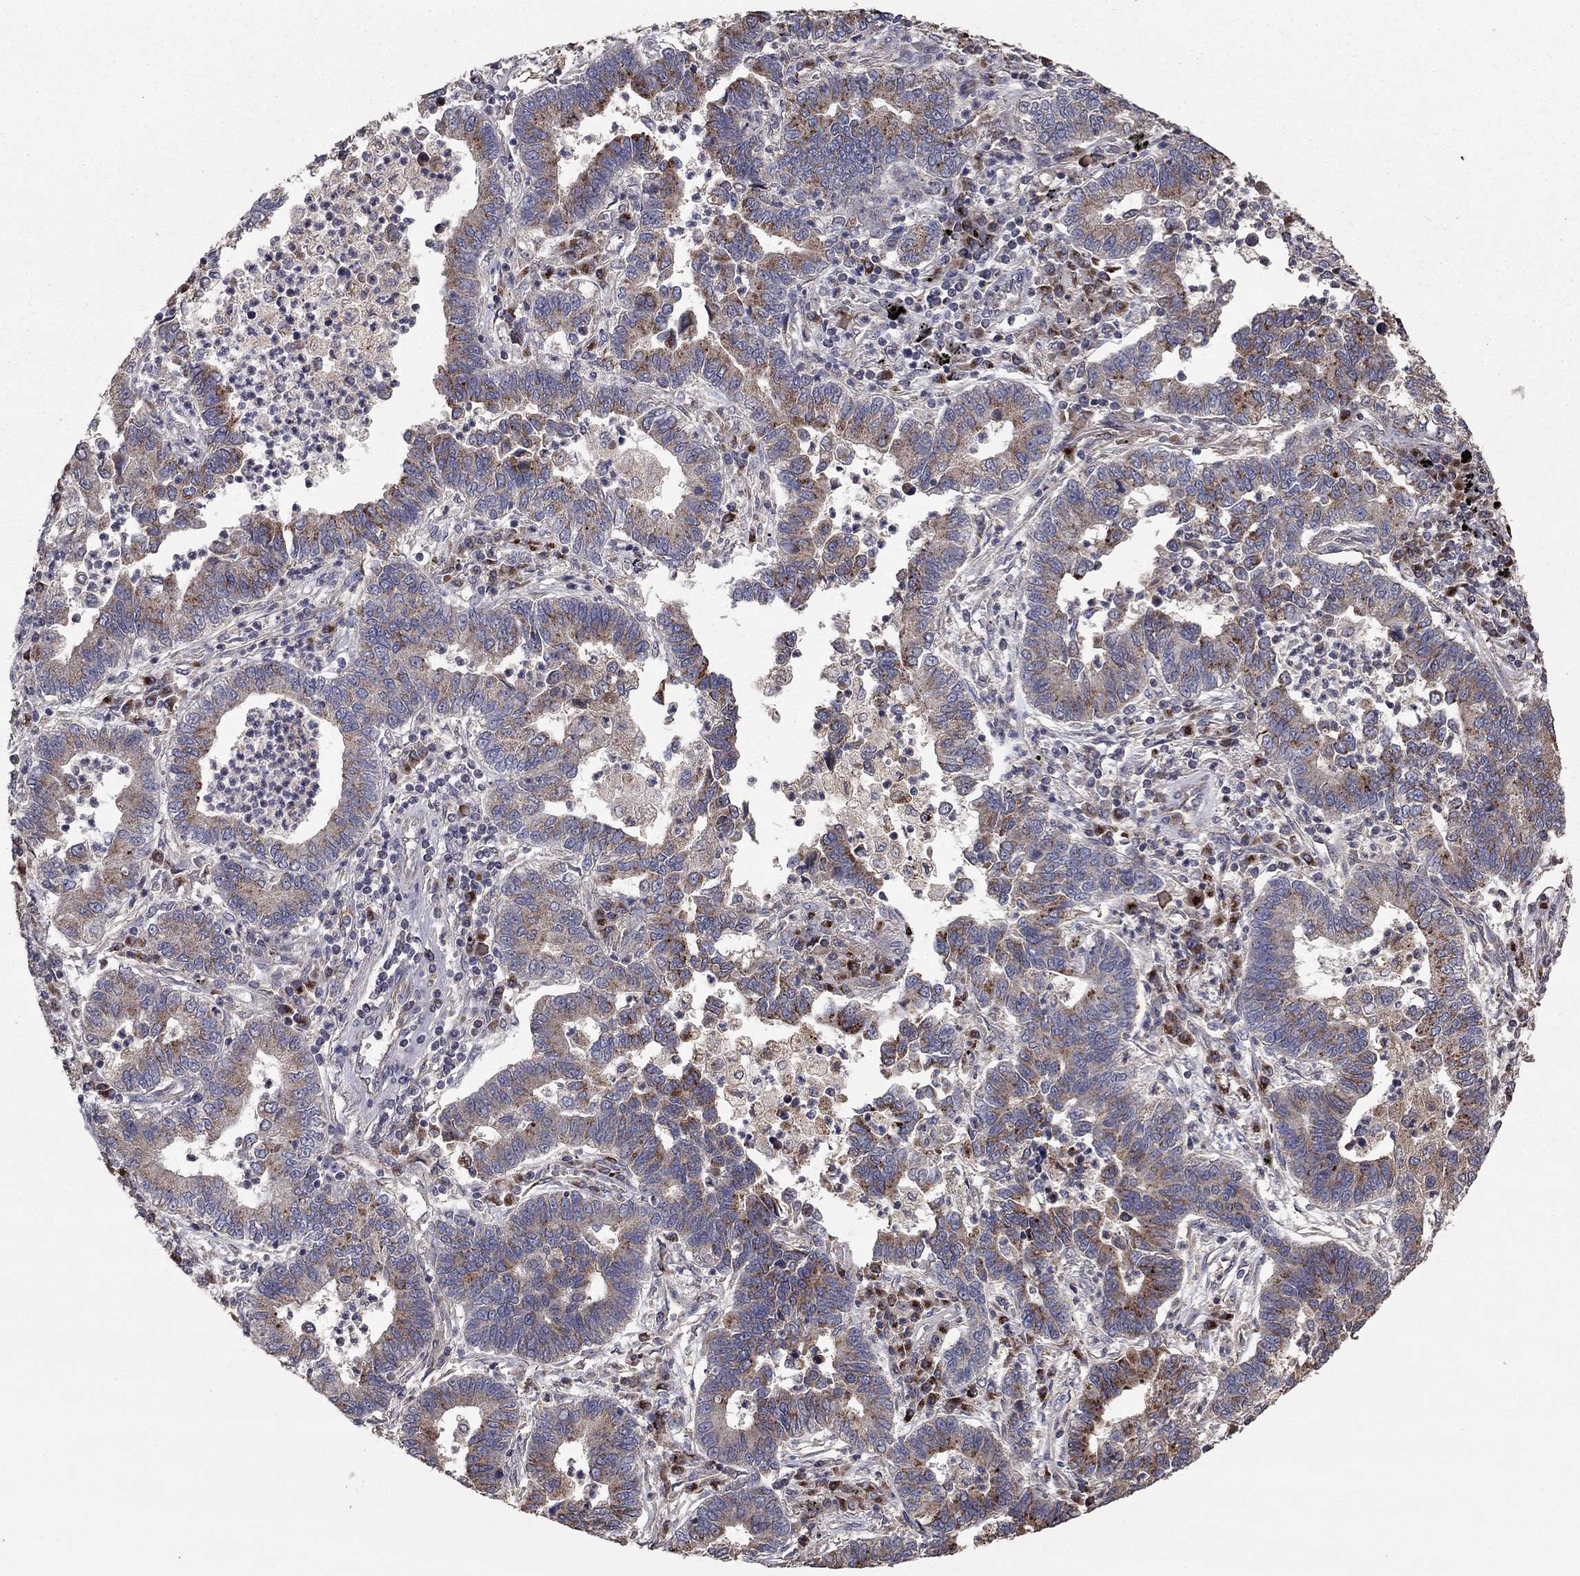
{"staining": {"intensity": "moderate", "quantity": "<25%", "location": "cytoplasmic/membranous"}, "tissue": "lung cancer", "cell_type": "Tumor cells", "image_type": "cancer", "snomed": [{"axis": "morphology", "description": "Adenocarcinoma, NOS"}, {"axis": "topography", "description": "Lung"}], "caption": "Immunohistochemistry (IHC) histopathology image of neoplastic tissue: lung cancer stained using IHC exhibits low levels of moderate protein expression localized specifically in the cytoplasmic/membranous of tumor cells, appearing as a cytoplasmic/membranous brown color.", "gene": "FLT4", "patient": {"sex": "female", "age": 57}}